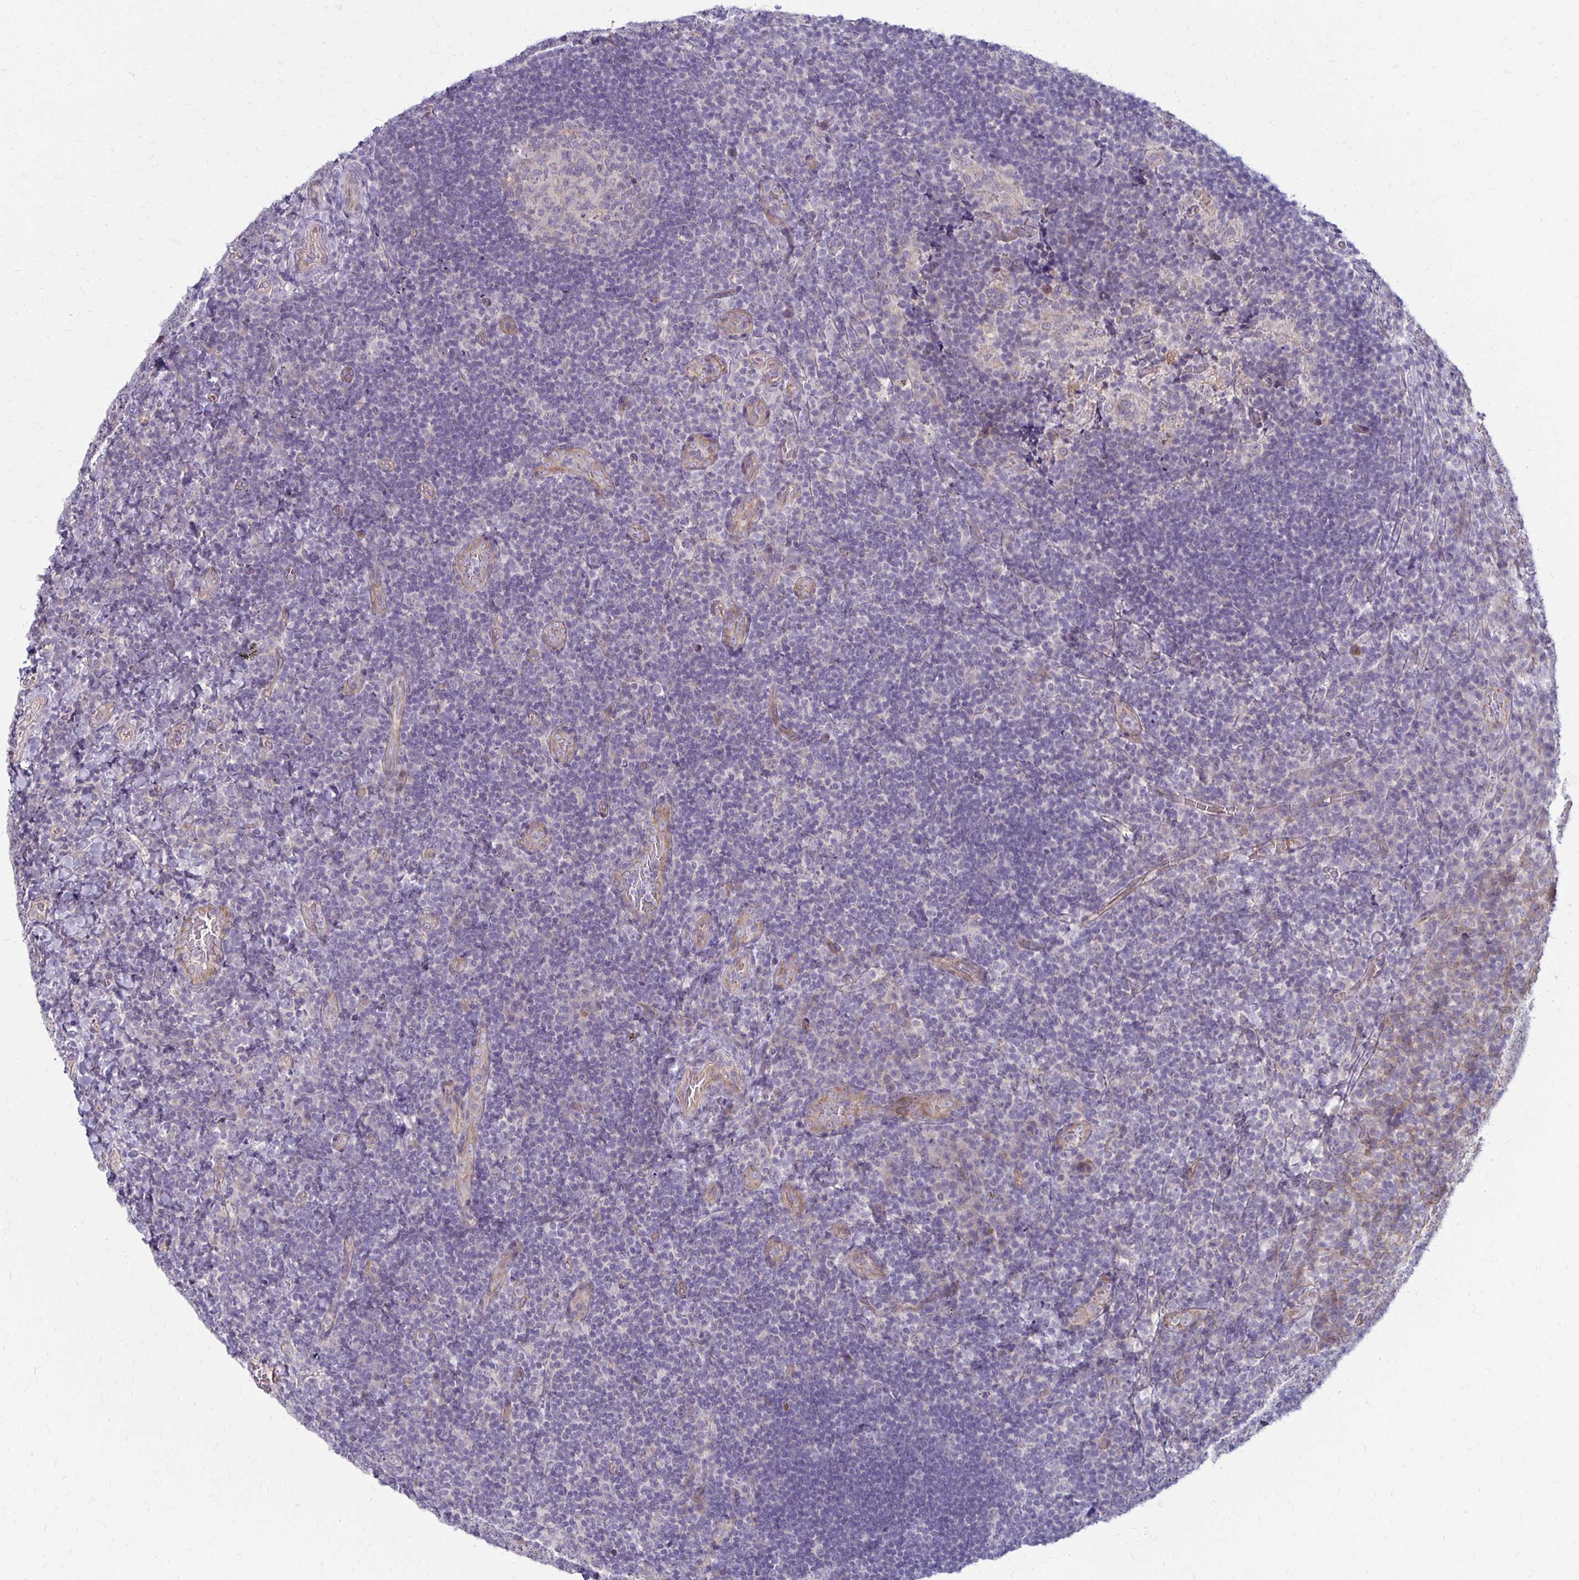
{"staining": {"intensity": "negative", "quantity": "none", "location": "none"}, "tissue": "tonsil", "cell_type": "Germinal center cells", "image_type": "normal", "snomed": [{"axis": "morphology", "description": "Normal tissue, NOS"}, {"axis": "topography", "description": "Tonsil"}], "caption": "DAB immunohistochemical staining of benign tonsil exhibits no significant positivity in germinal center cells.", "gene": "KATNBL1", "patient": {"sex": "male", "age": 17}}